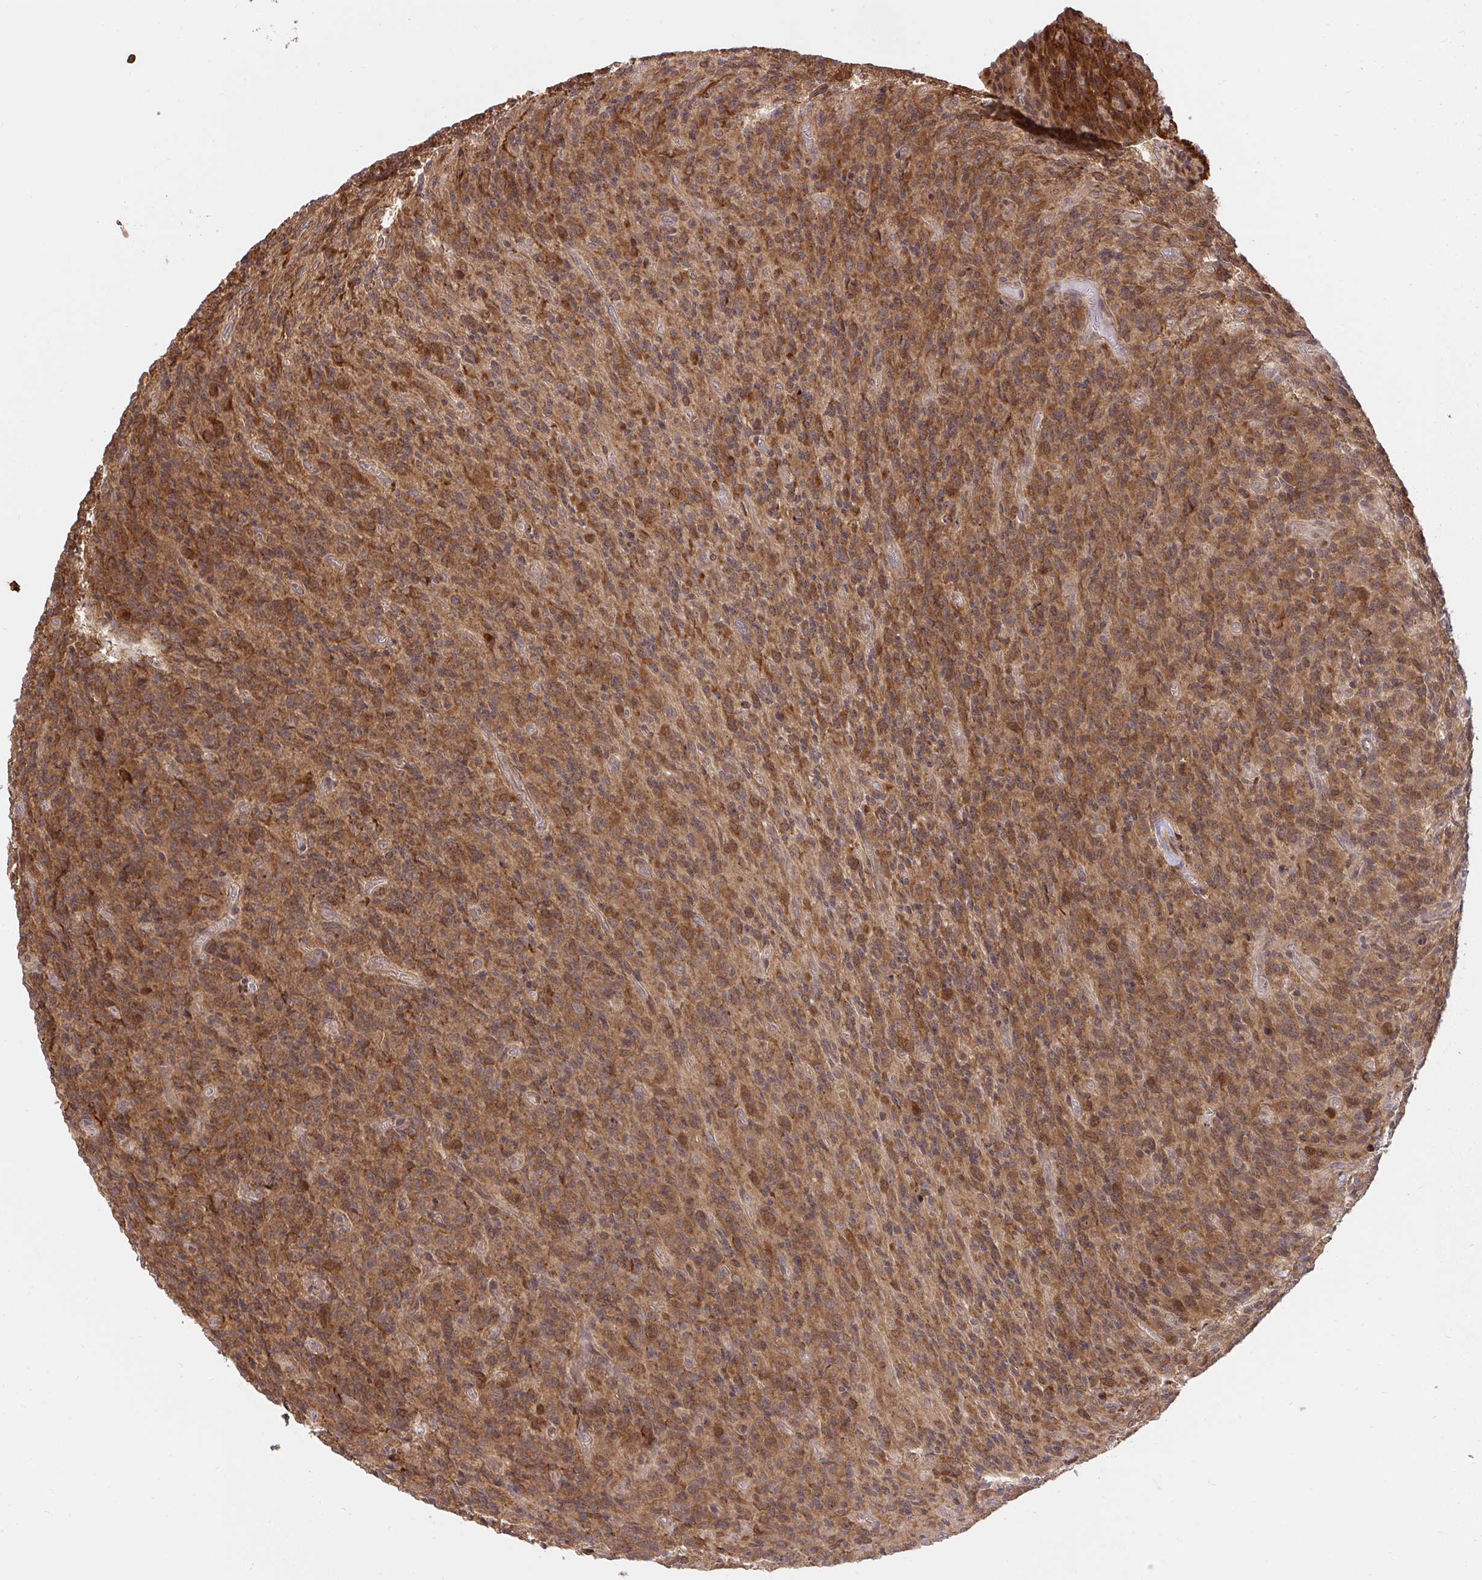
{"staining": {"intensity": "moderate", "quantity": ">75%", "location": "cytoplasmic/membranous"}, "tissue": "glioma", "cell_type": "Tumor cells", "image_type": "cancer", "snomed": [{"axis": "morphology", "description": "Glioma, malignant, High grade"}, {"axis": "topography", "description": "Brain"}], "caption": "IHC histopathology image of neoplastic tissue: malignant high-grade glioma stained using immunohistochemistry (IHC) shows medium levels of moderate protein expression localized specifically in the cytoplasmic/membranous of tumor cells, appearing as a cytoplasmic/membranous brown color.", "gene": "ERI1", "patient": {"sex": "male", "age": 76}}